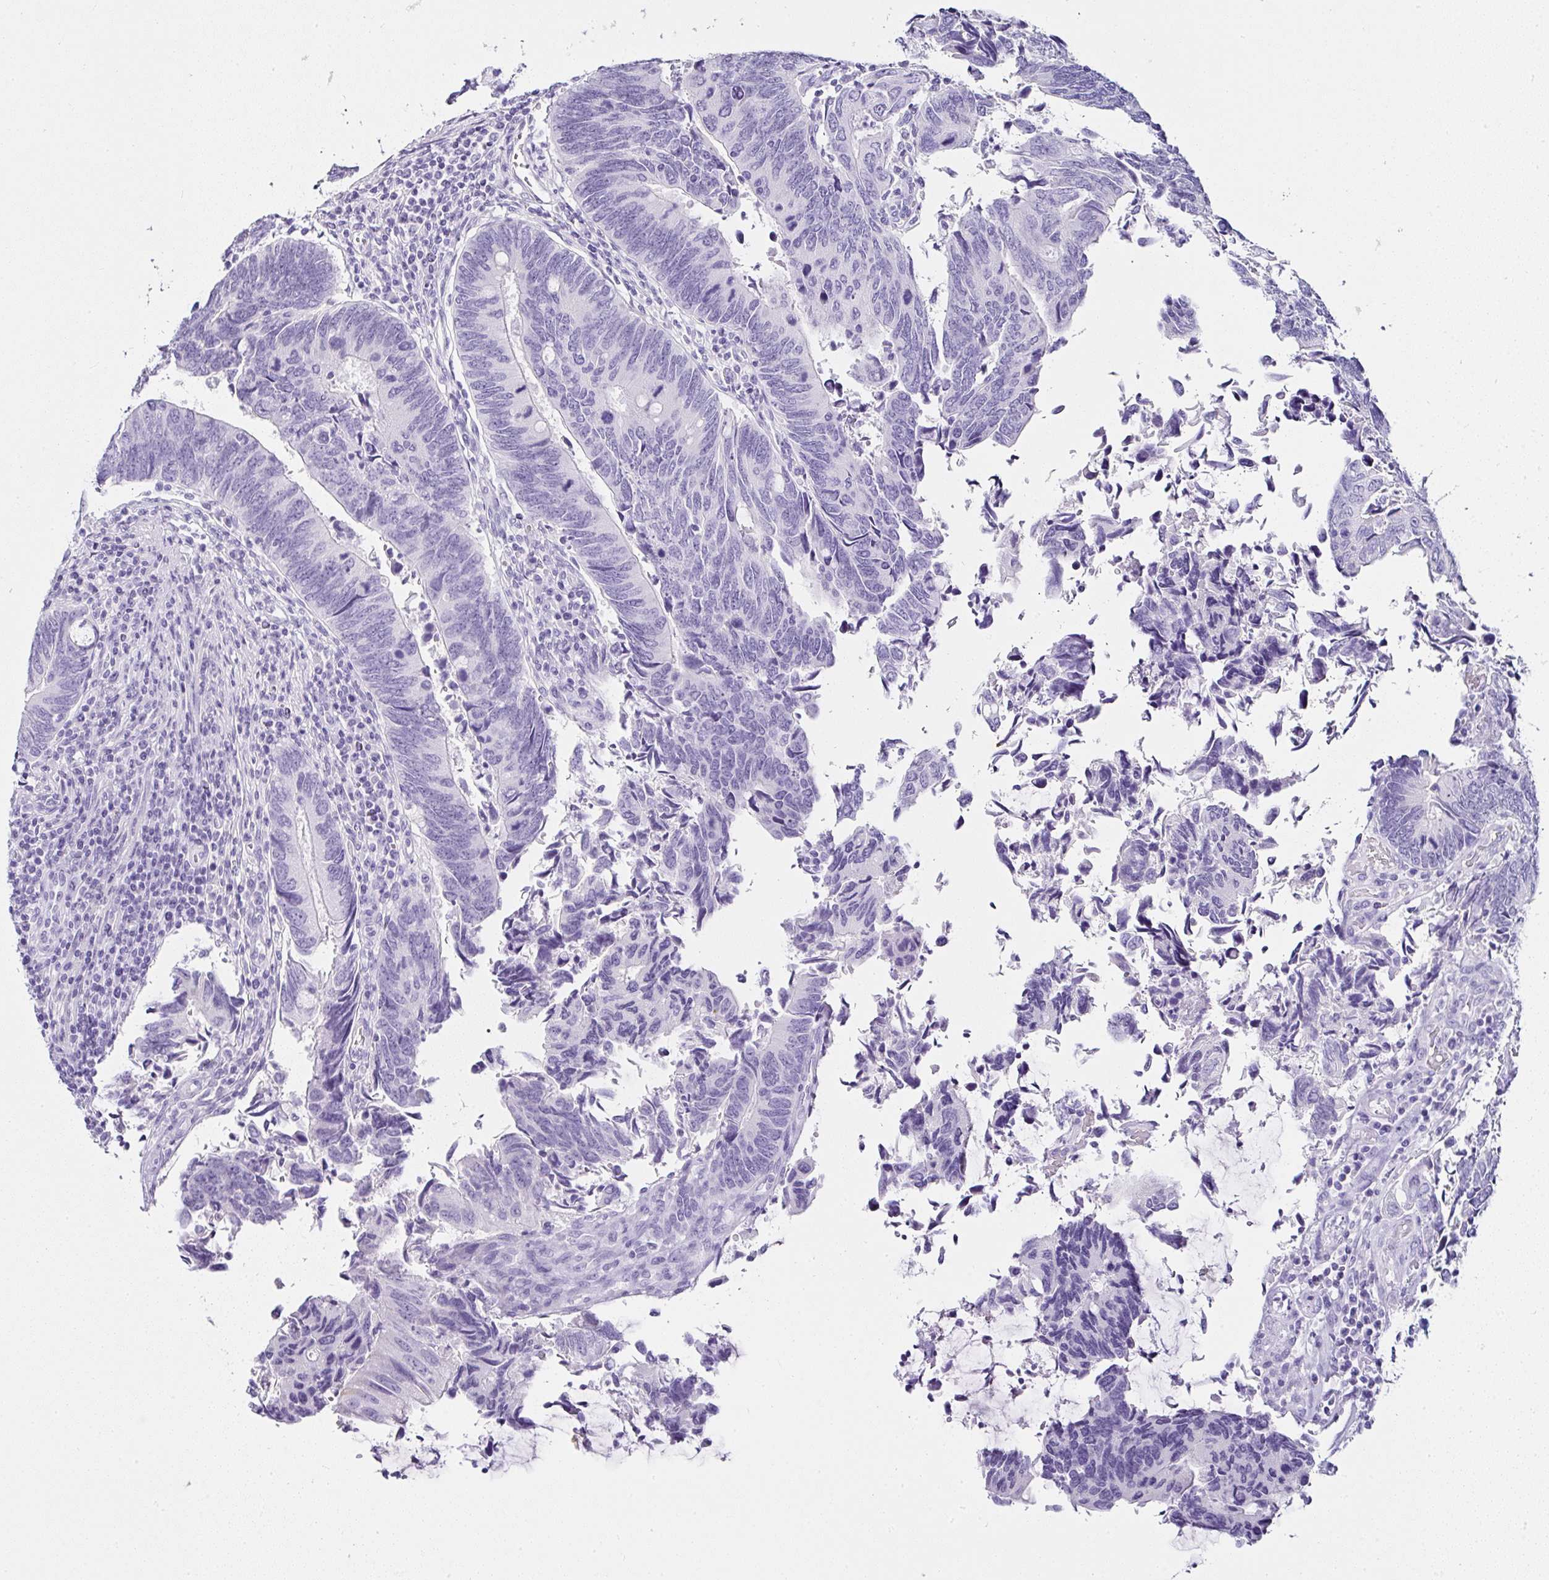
{"staining": {"intensity": "negative", "quantity": "none", "location": "none"}, "tissue": "colorectal cancer", "cell_type": "Tumor cells", "image_type": "cancer", "snomed": [{"axis": "morphology", "description": "Adenocarcinoma, NOS"}, {"axis": "topography", "description": "Colon"}], "caption": "Immunohistochemistry (IHC) micrograph of colorectal cancer stained for a protein (brown), which shows no staining in tumor cells.", "gene": "SERPINB3", "patient": {"sex": "male", "age": 87}}